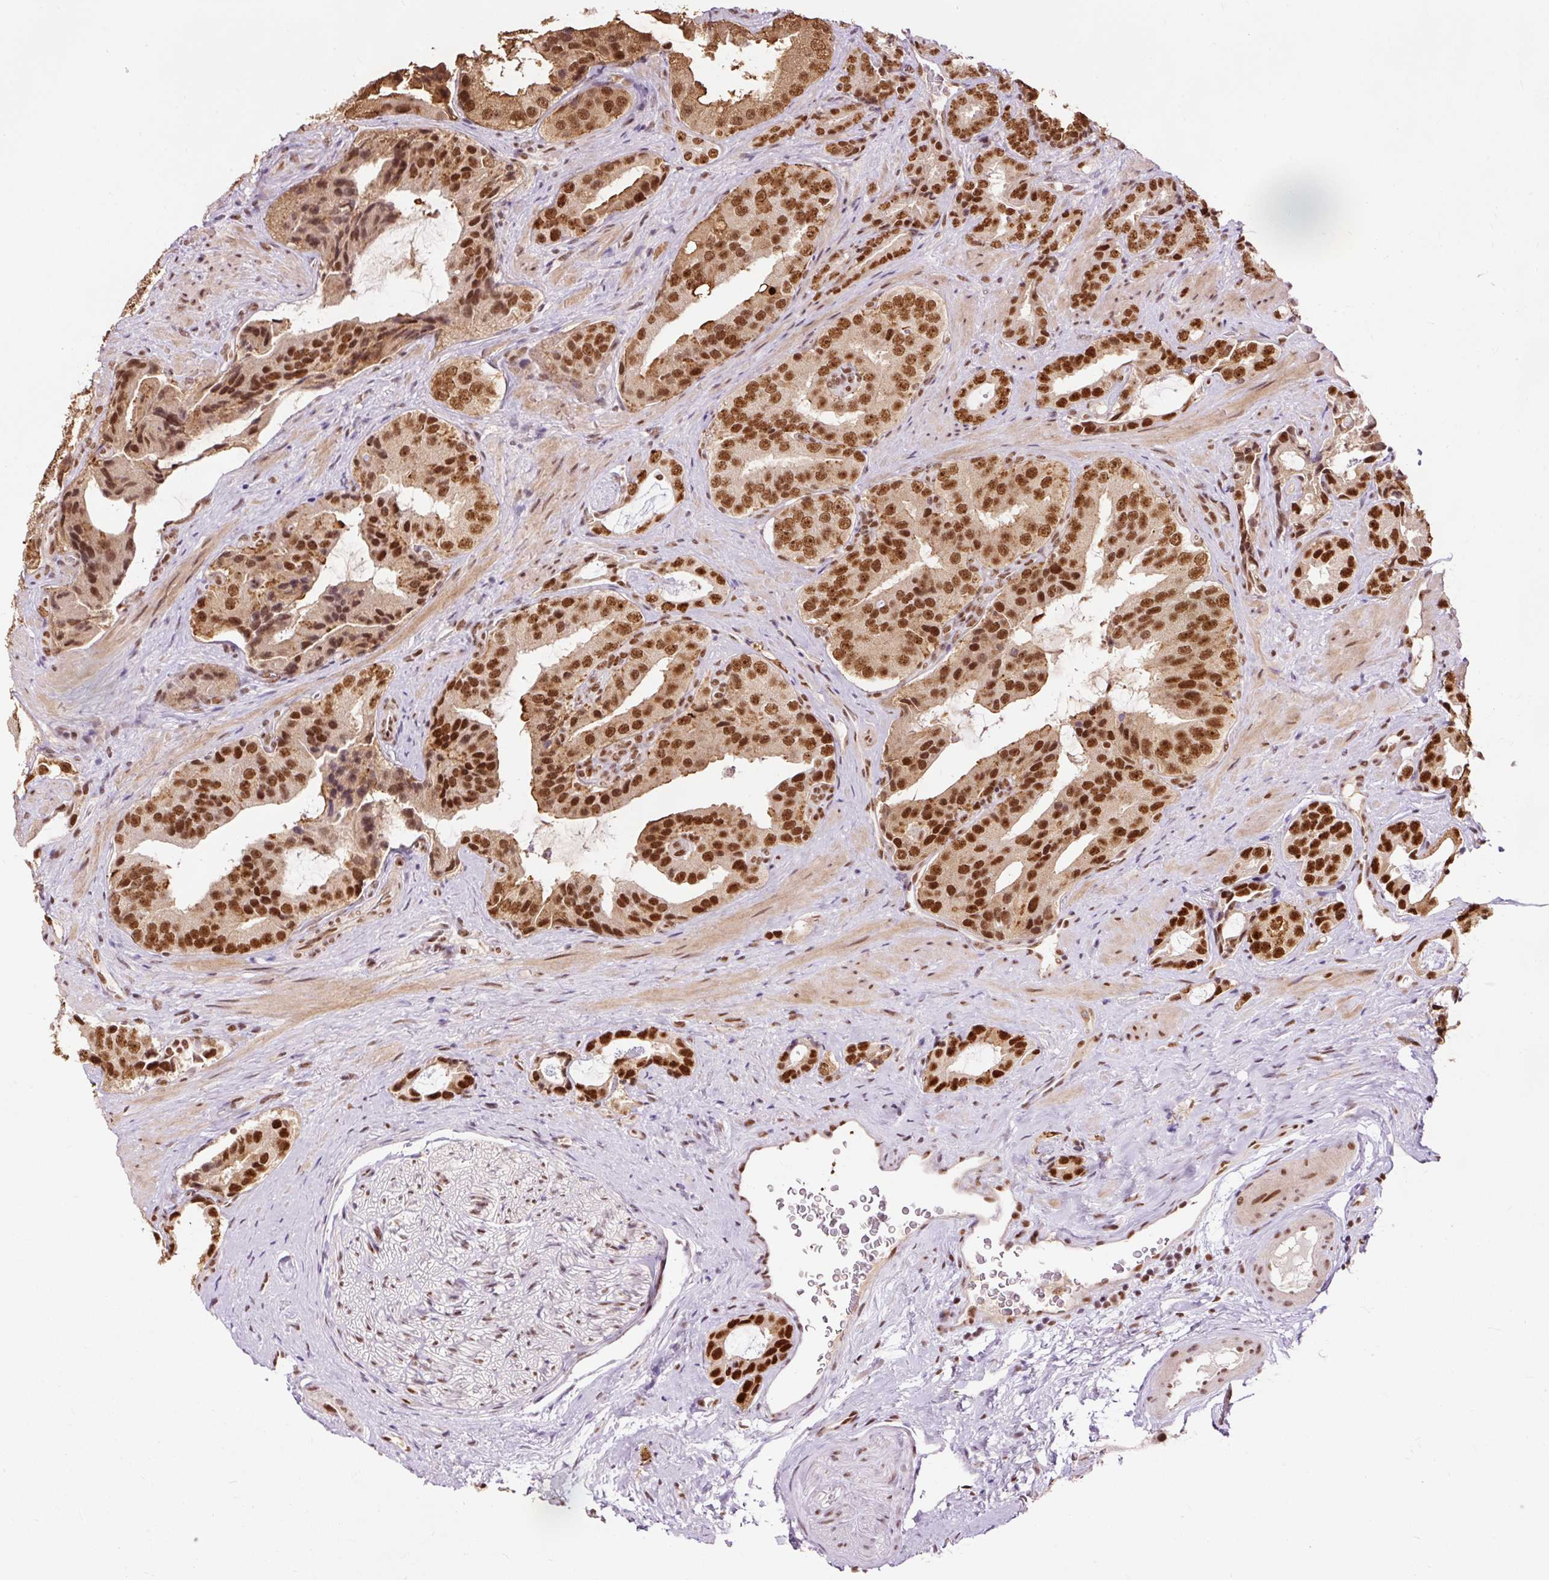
{"staining": {"intensity": "strong", "quantity": ">75%", "location": "nuclear"}, "tissue": "prostate cancer", "cell_type": "Tumor cells", "image_type": "cancer", "snomed": [{"axis": "morphology", "description": "Adenocarcinoma, High grade"}, {"axis": "topography", "description": "Prostate"}], "caption": "DAB (3,3'-diaminobenzidine) immunohistochemical staining of prostate high-grade adenocarcinoma demonstrates strong nuclear protein staining in approximately >75% of tumor cells.", "gene": "ZBTB44", "patient": {"sex": "male", "age": 71}}